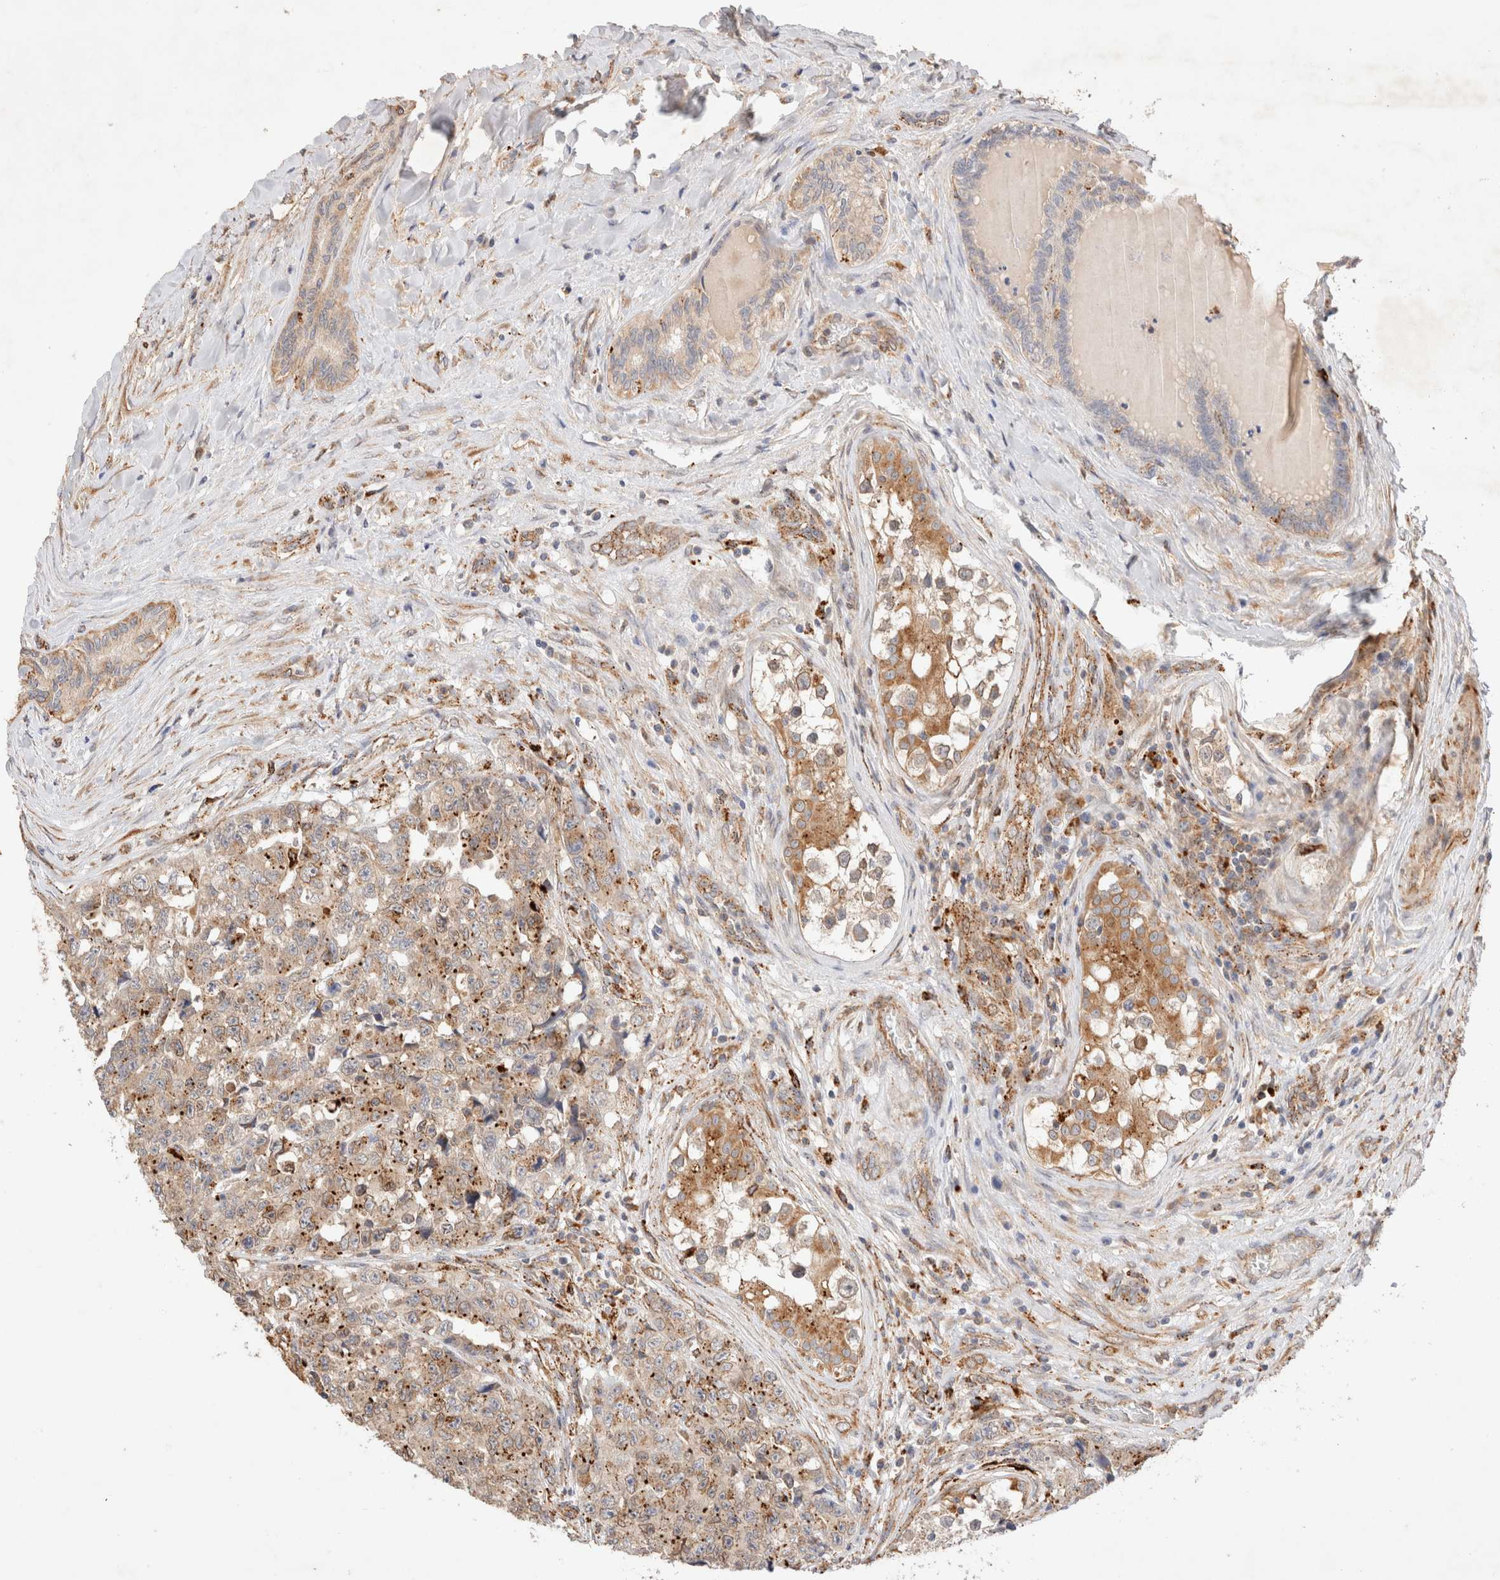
{"staining": {"intensity": "weak", "quantity": "25%-75%", "location": "cytoplasmic/membranous"}, "tissue": "testis cancer", "cell_type": "Tumor cells", "image_type": "cancer", "snomed": [{"axis": "morphology", "description": "Carcinoma, Embryonal, NOS"}, {"axis": "topography", "description": "Testis"}], "caption": "A brown stain highlights weak cytoplasmic/membranous expression of a protein in embryonal carcinoma (testis) tumor cells.", "gene": "RABEPK", "patient": {"sex": "male", "age": 28}}